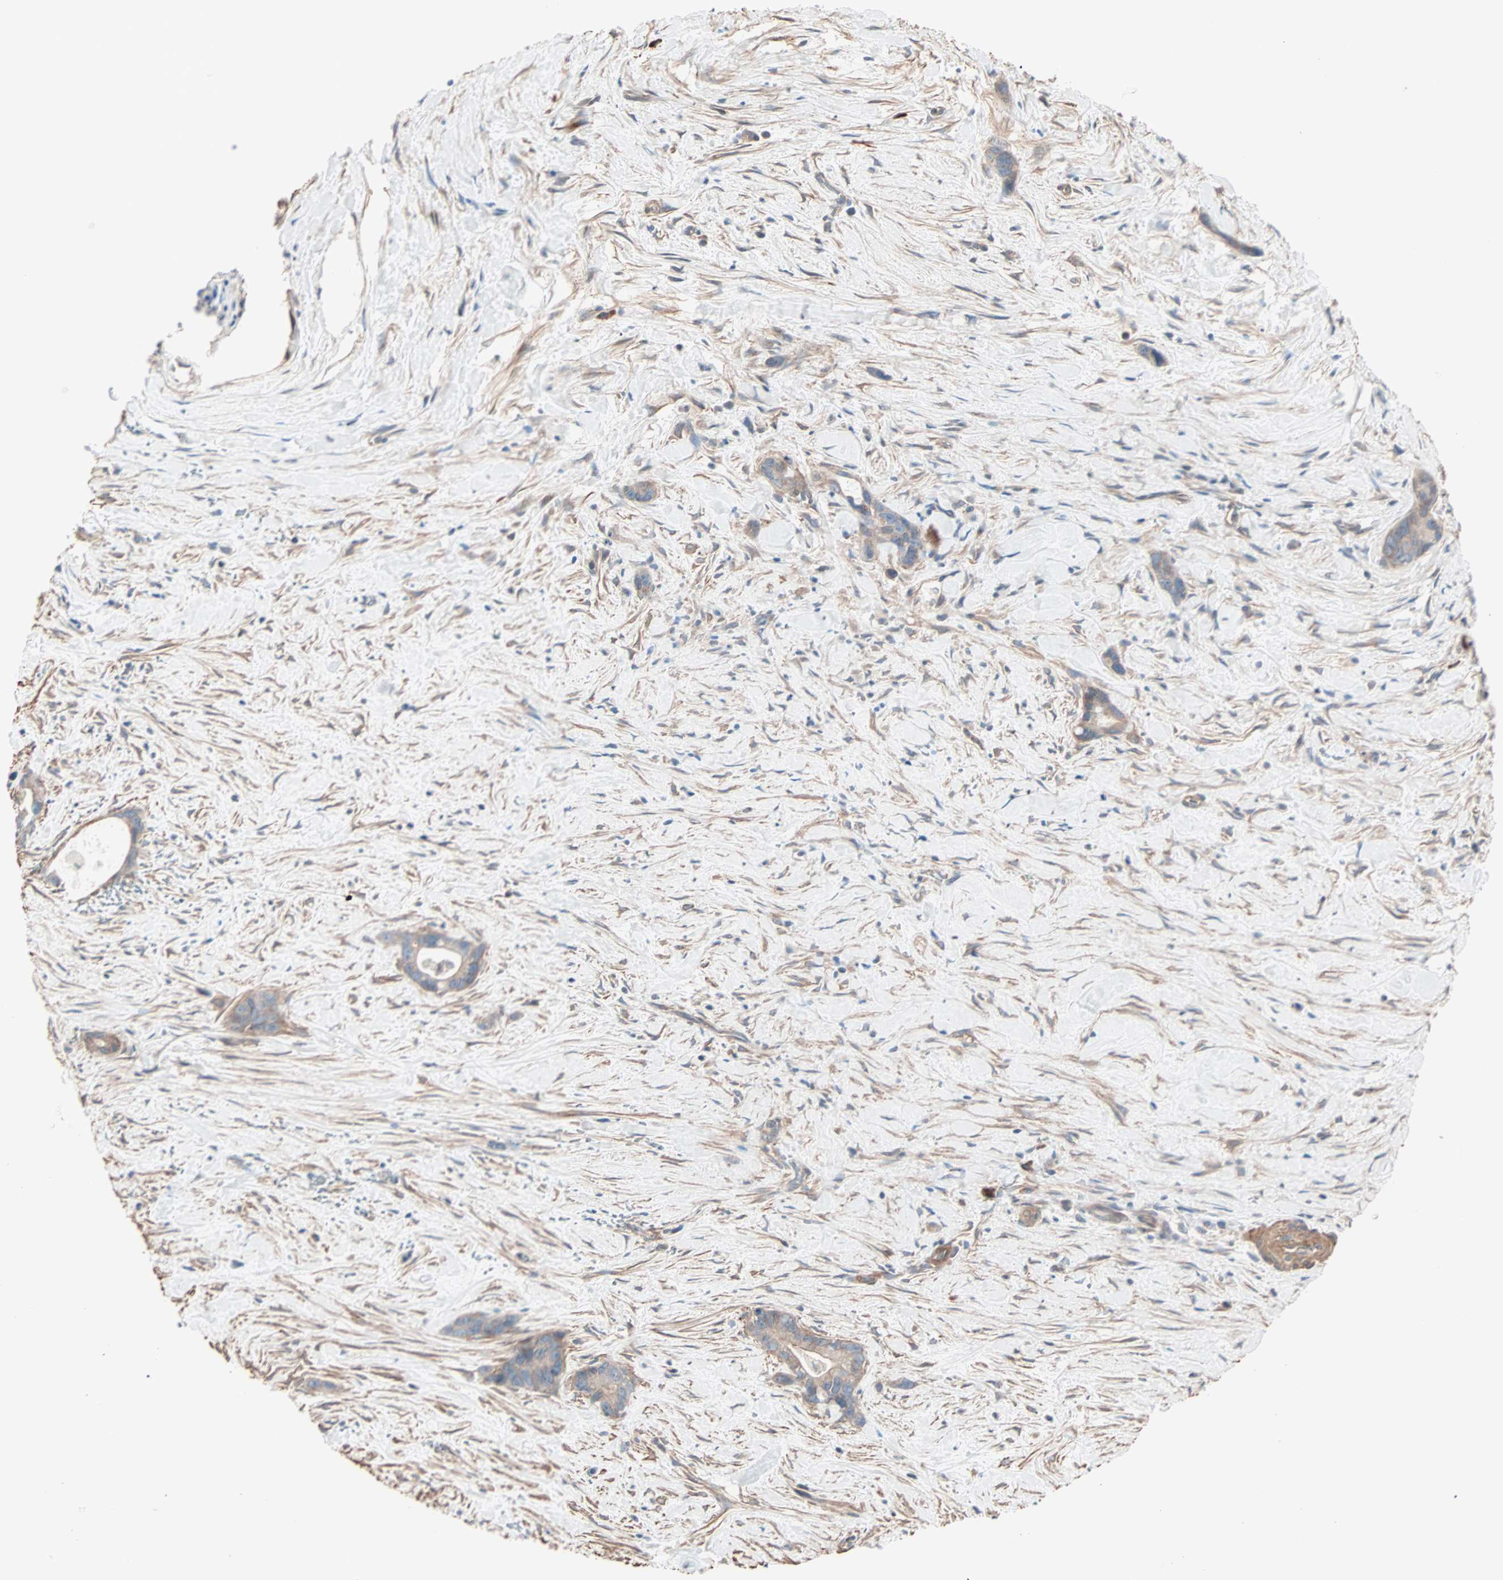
{"staining": {"intensity": "weak", "quantity": ">75%", "location": "cytoplasmic/membranous"}, "tissue": "liver cancer", "cell_type": "Tumor cells", "image_type": "cancer", "snomed": [{"axis": "morphology", "description": "Cholangiocarcinoma"}, {"axis": "topography", "description": "Liver"}], "caption": "Immunohistochemistry (IHC) of liver cancer (cholangiocarcinoma) reveals low levels of weak cytoplasmic/membranous expression in about >75% of tumor cells.", "gene": "ALG5", "patient": {"sex": "female", "age": 55}}